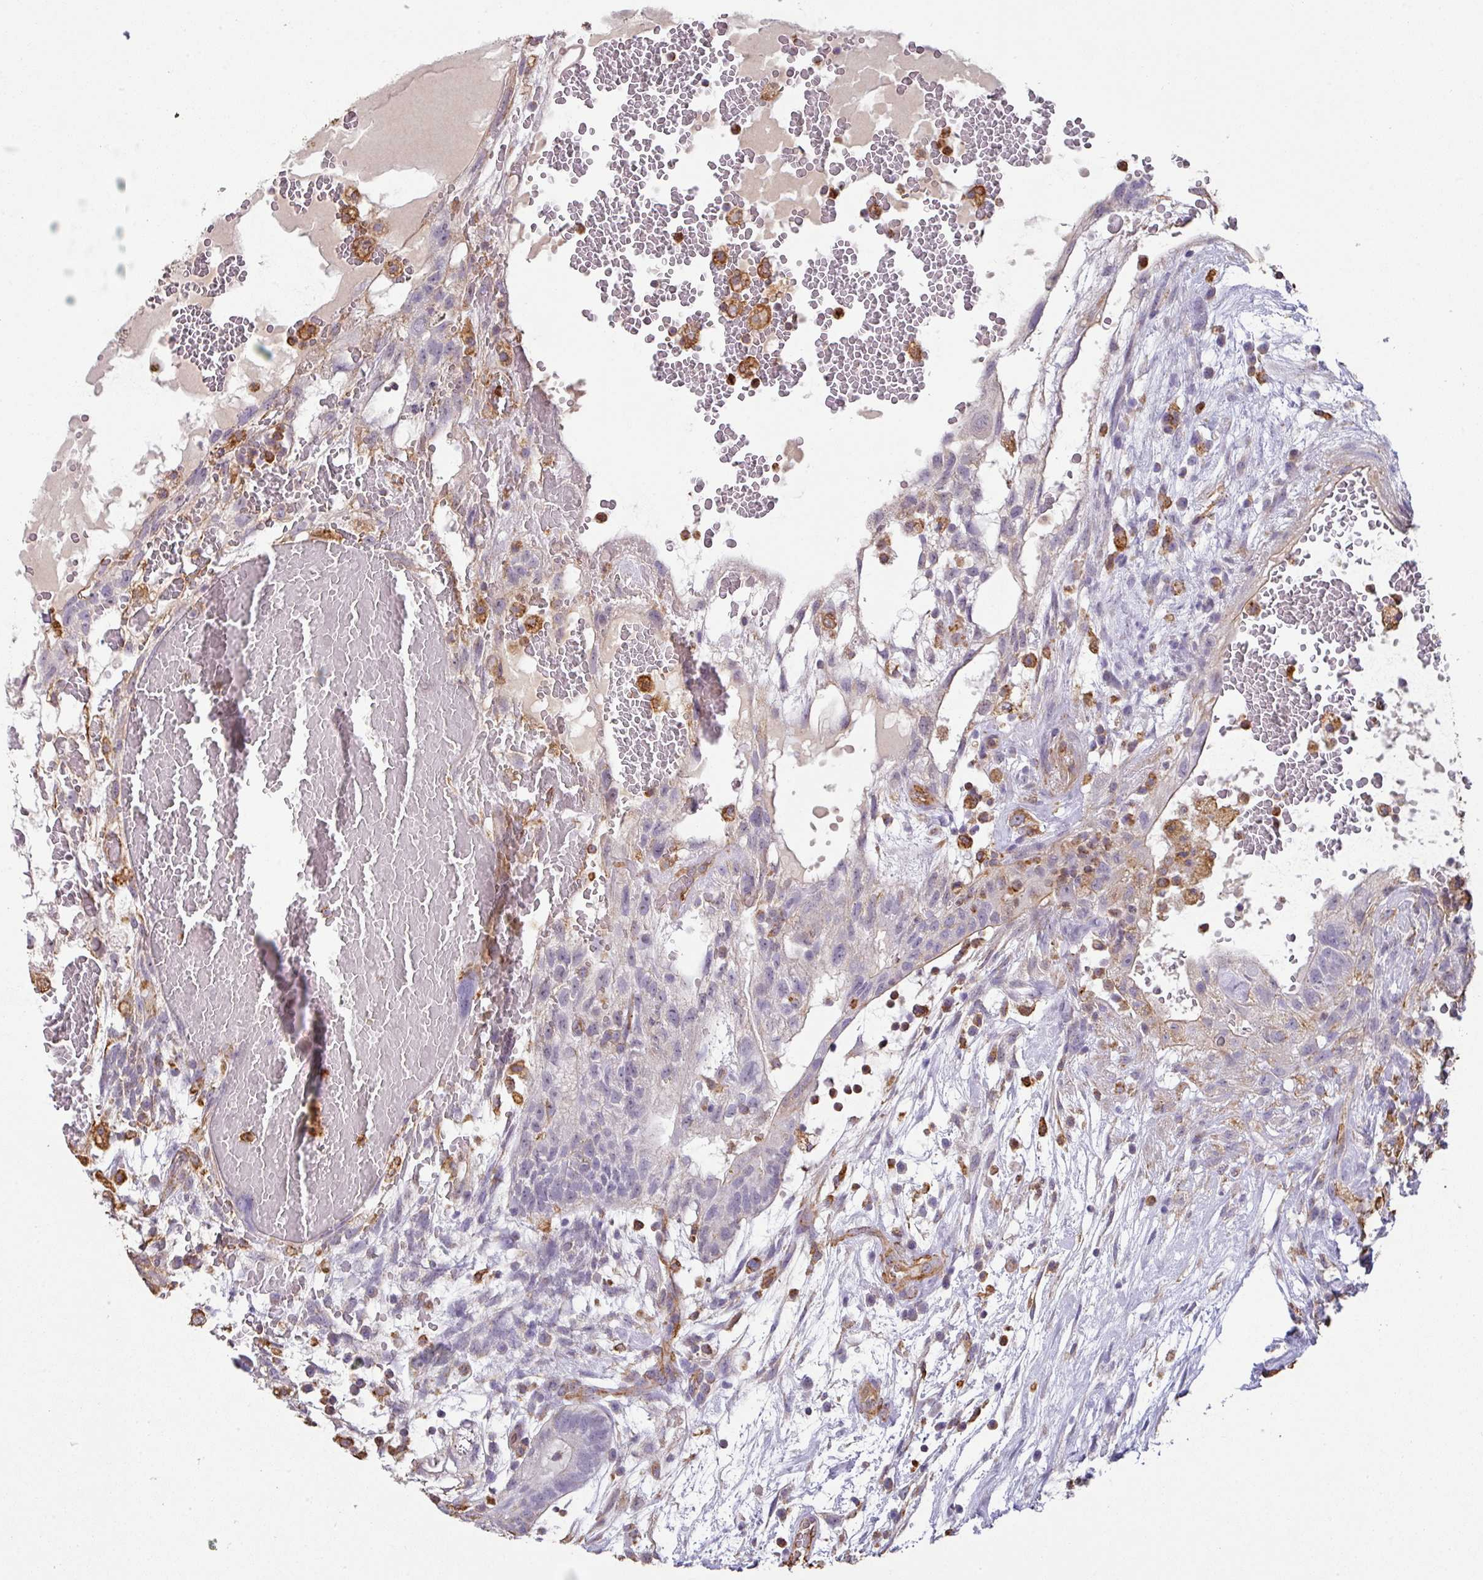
{"staining": {"intensity": "negative", "quantity": "none", "location": "none"}, "tissue": "testis cancer", "cell_type": "Tumor cells", "image_type": "cancer", "snomed": [{"axis": "morphology", "description": "Normal tissue, NOS"}, {"axis": "morphology", "description": "Carcinoma, Embryonal, NOS"}, {"axis": "topography", "description": "Testis"}], "caption": "Tumor cells show no significant positivity in testis cancer (embryonal carcinoma).", "gene": "ZNF280C", "patient": {"sex": "male", "age": 32}}